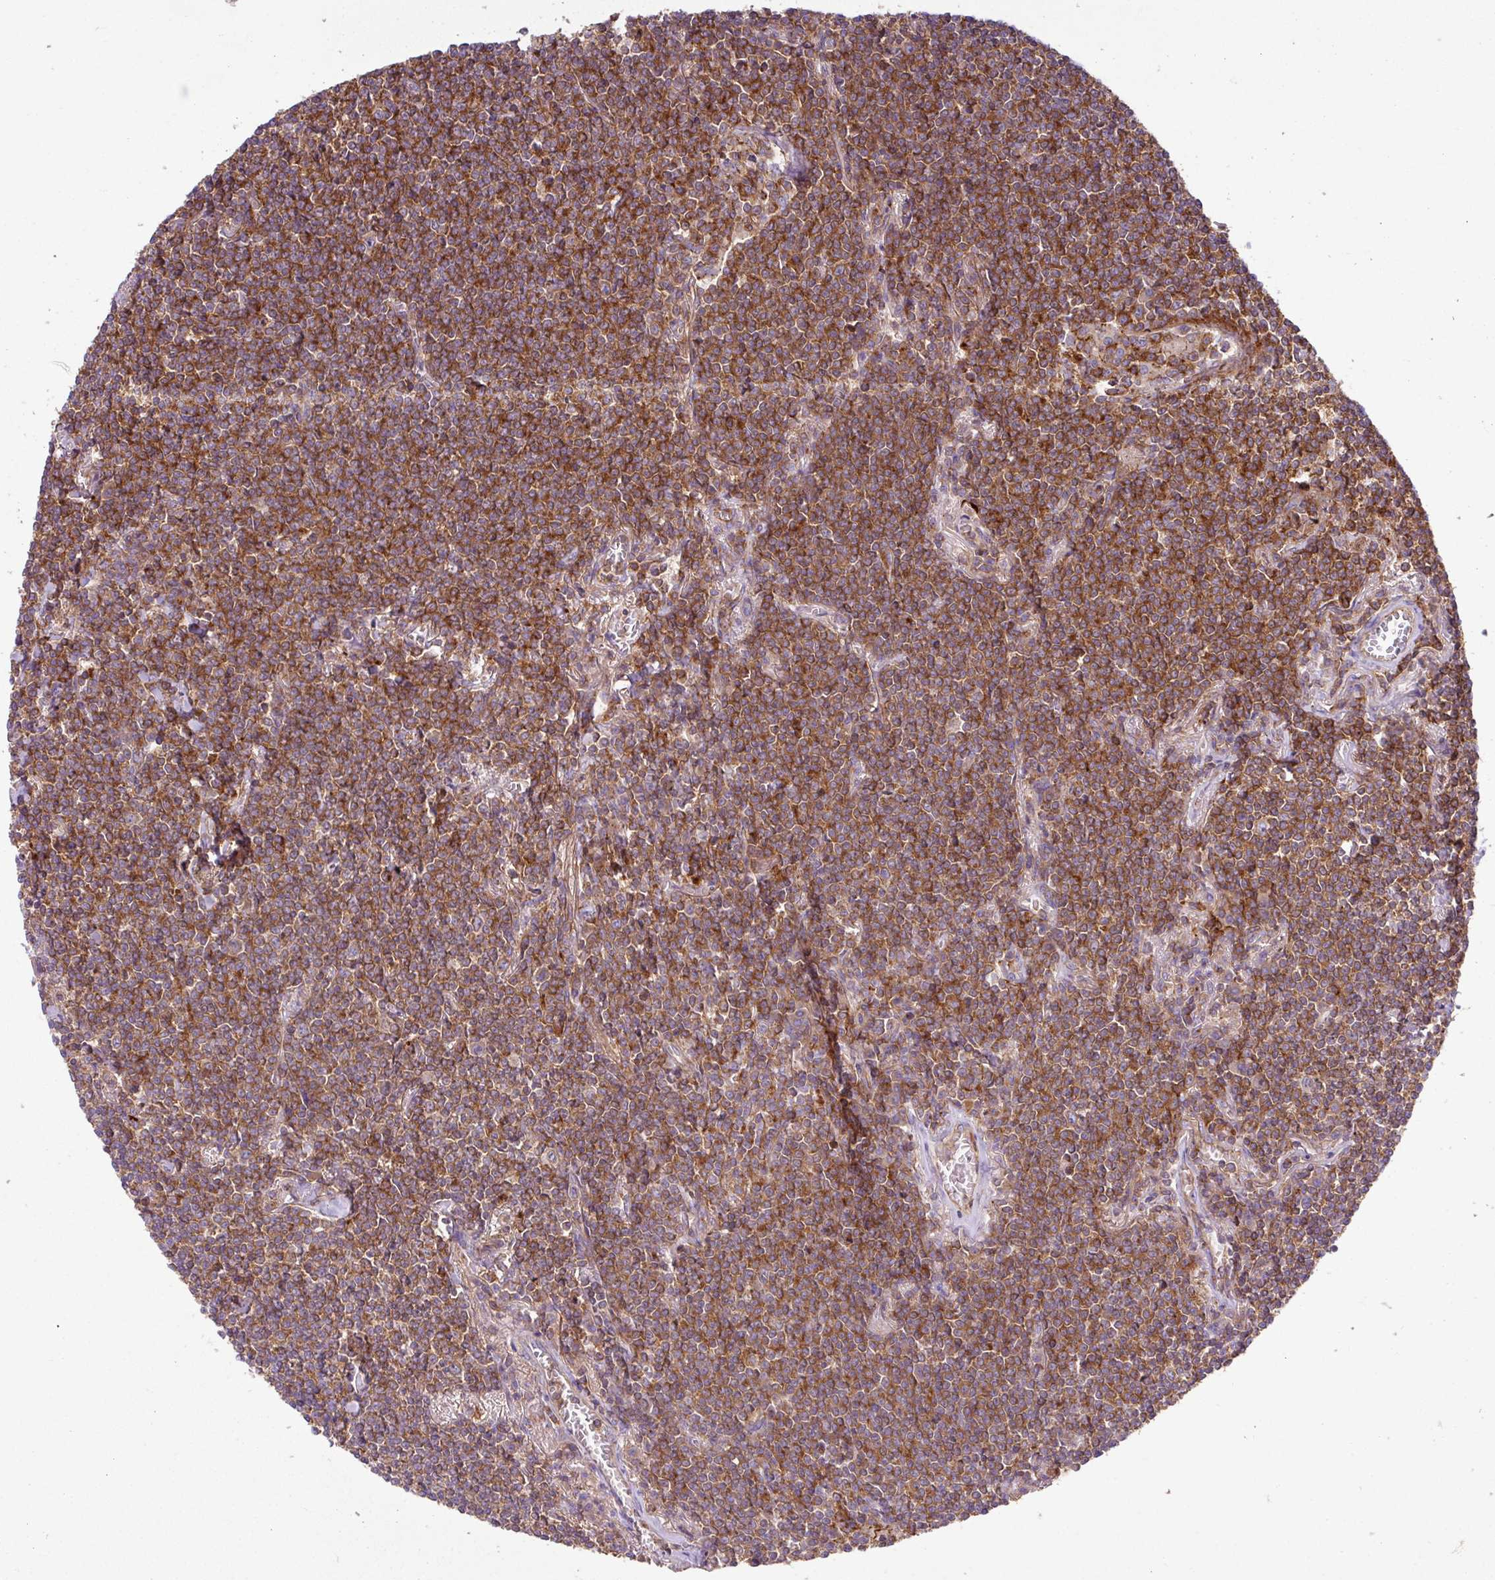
{"staining": {"intensity": "strong", "quantity": ">75%", "location": "cytoplasmic/membranous"}, "tissue": "lymphoma", "cell_type": "Tumor cells", "image_type": "cancer", "snomed": [{"axis": "morphology", "description": "Malignant lymphoma, non-Hodgkin's type, Low grade"}, {"axis": "topography", "description": "Lung"}], "caption": "Approximately >75% of tumor cells in lymphoma demonstrate strong cytoplasmic/membranous protein positivity as visualized by brown immunohistochemical staining.", "gene": "RIC1", "patient": {"sex": "female", "age": 71}}